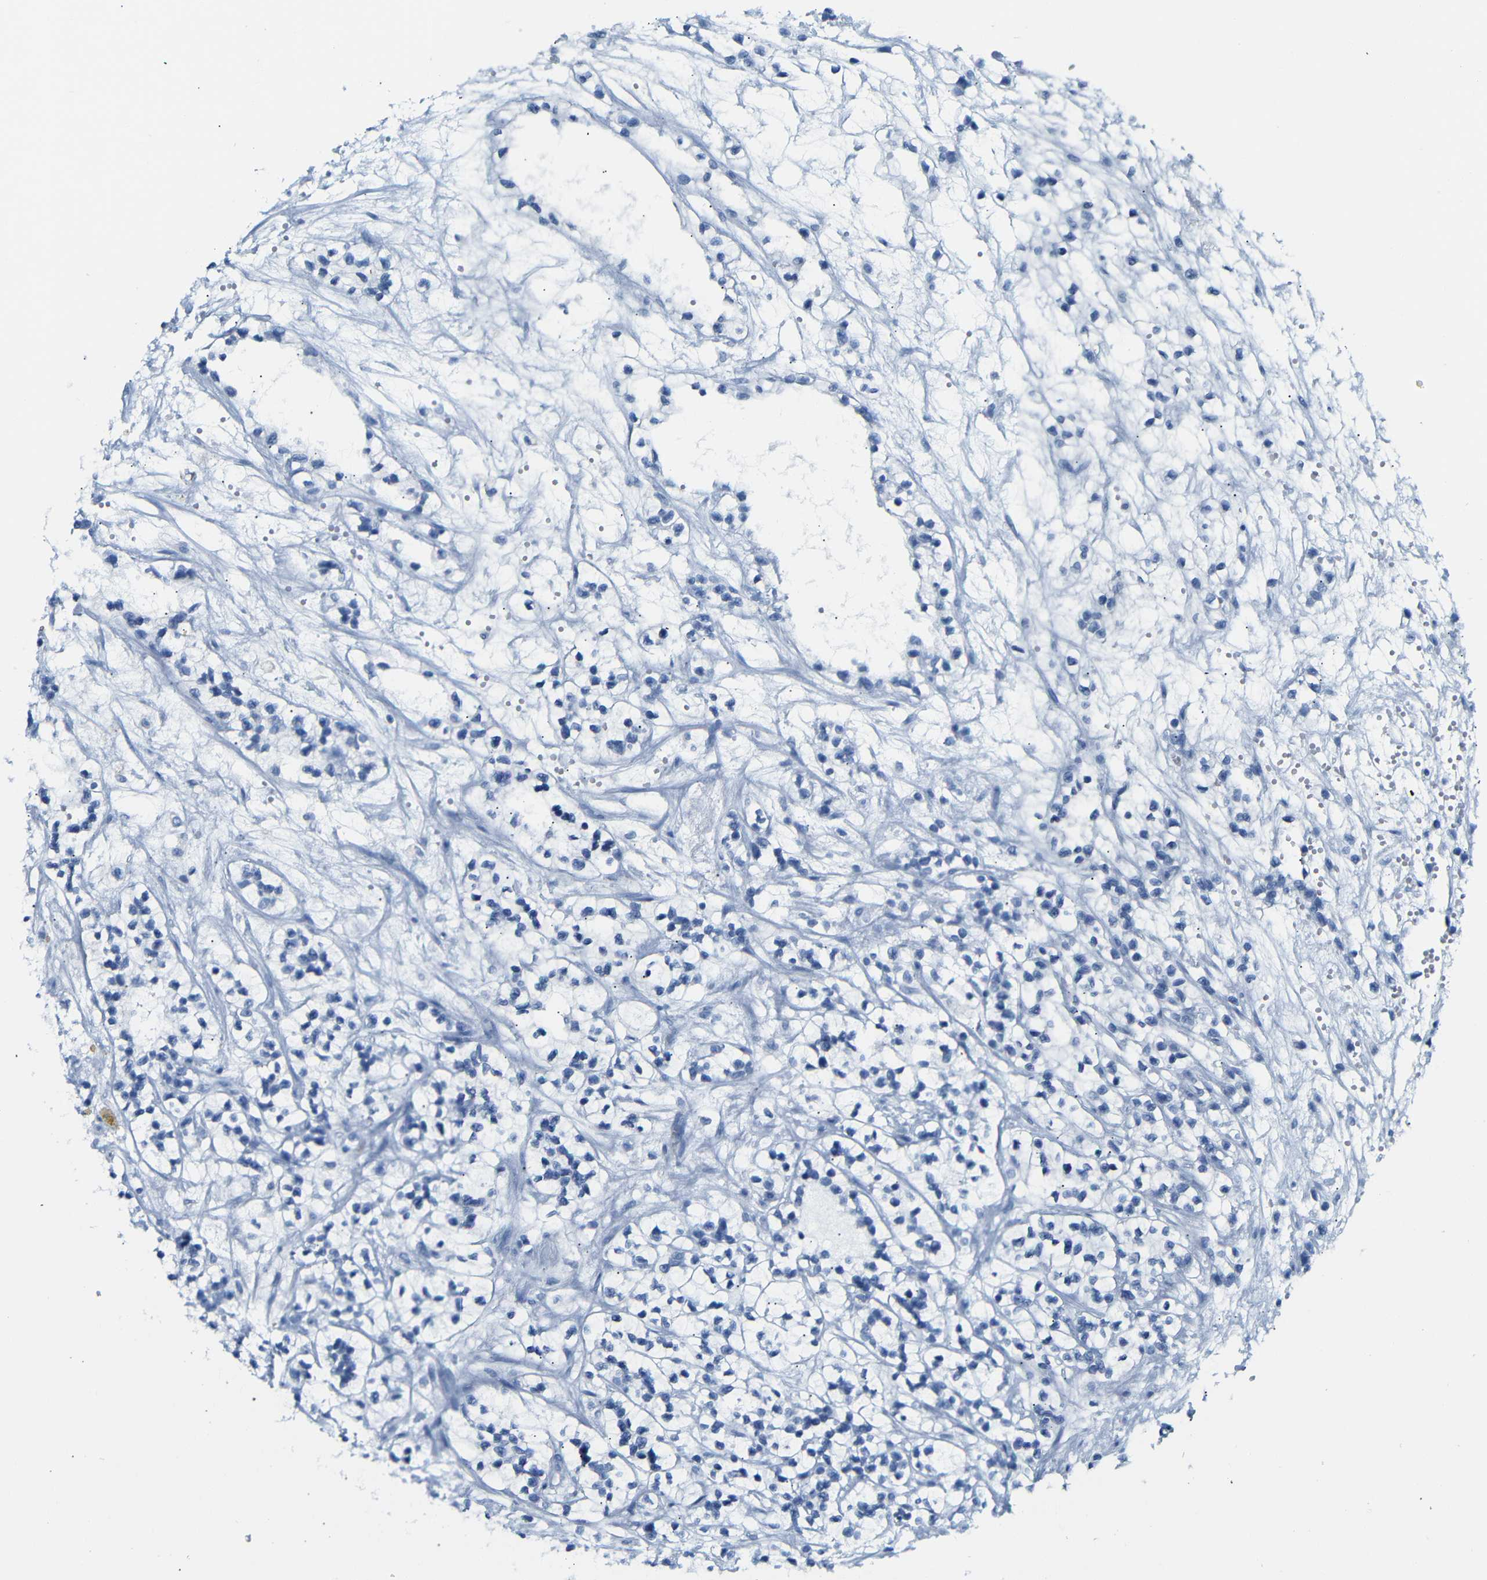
{"staining": {"intensity": "negative", "quantity": "none", "location": "none"}, "tissue": "renal cancer", "cell_type": "Tumor cells", "image_type": "cancer", "snomed": [{"axis": "morphology", "description": "Adenocarcinoma, NOS"}, {"axis": "topography", "description": "Kidney"}], "caption": "Tumor cells show no significant expression in renal cancer (adenocarcinoma).", "gene": "DYNAP", "patient": {"sex": "female", "age": 57}}